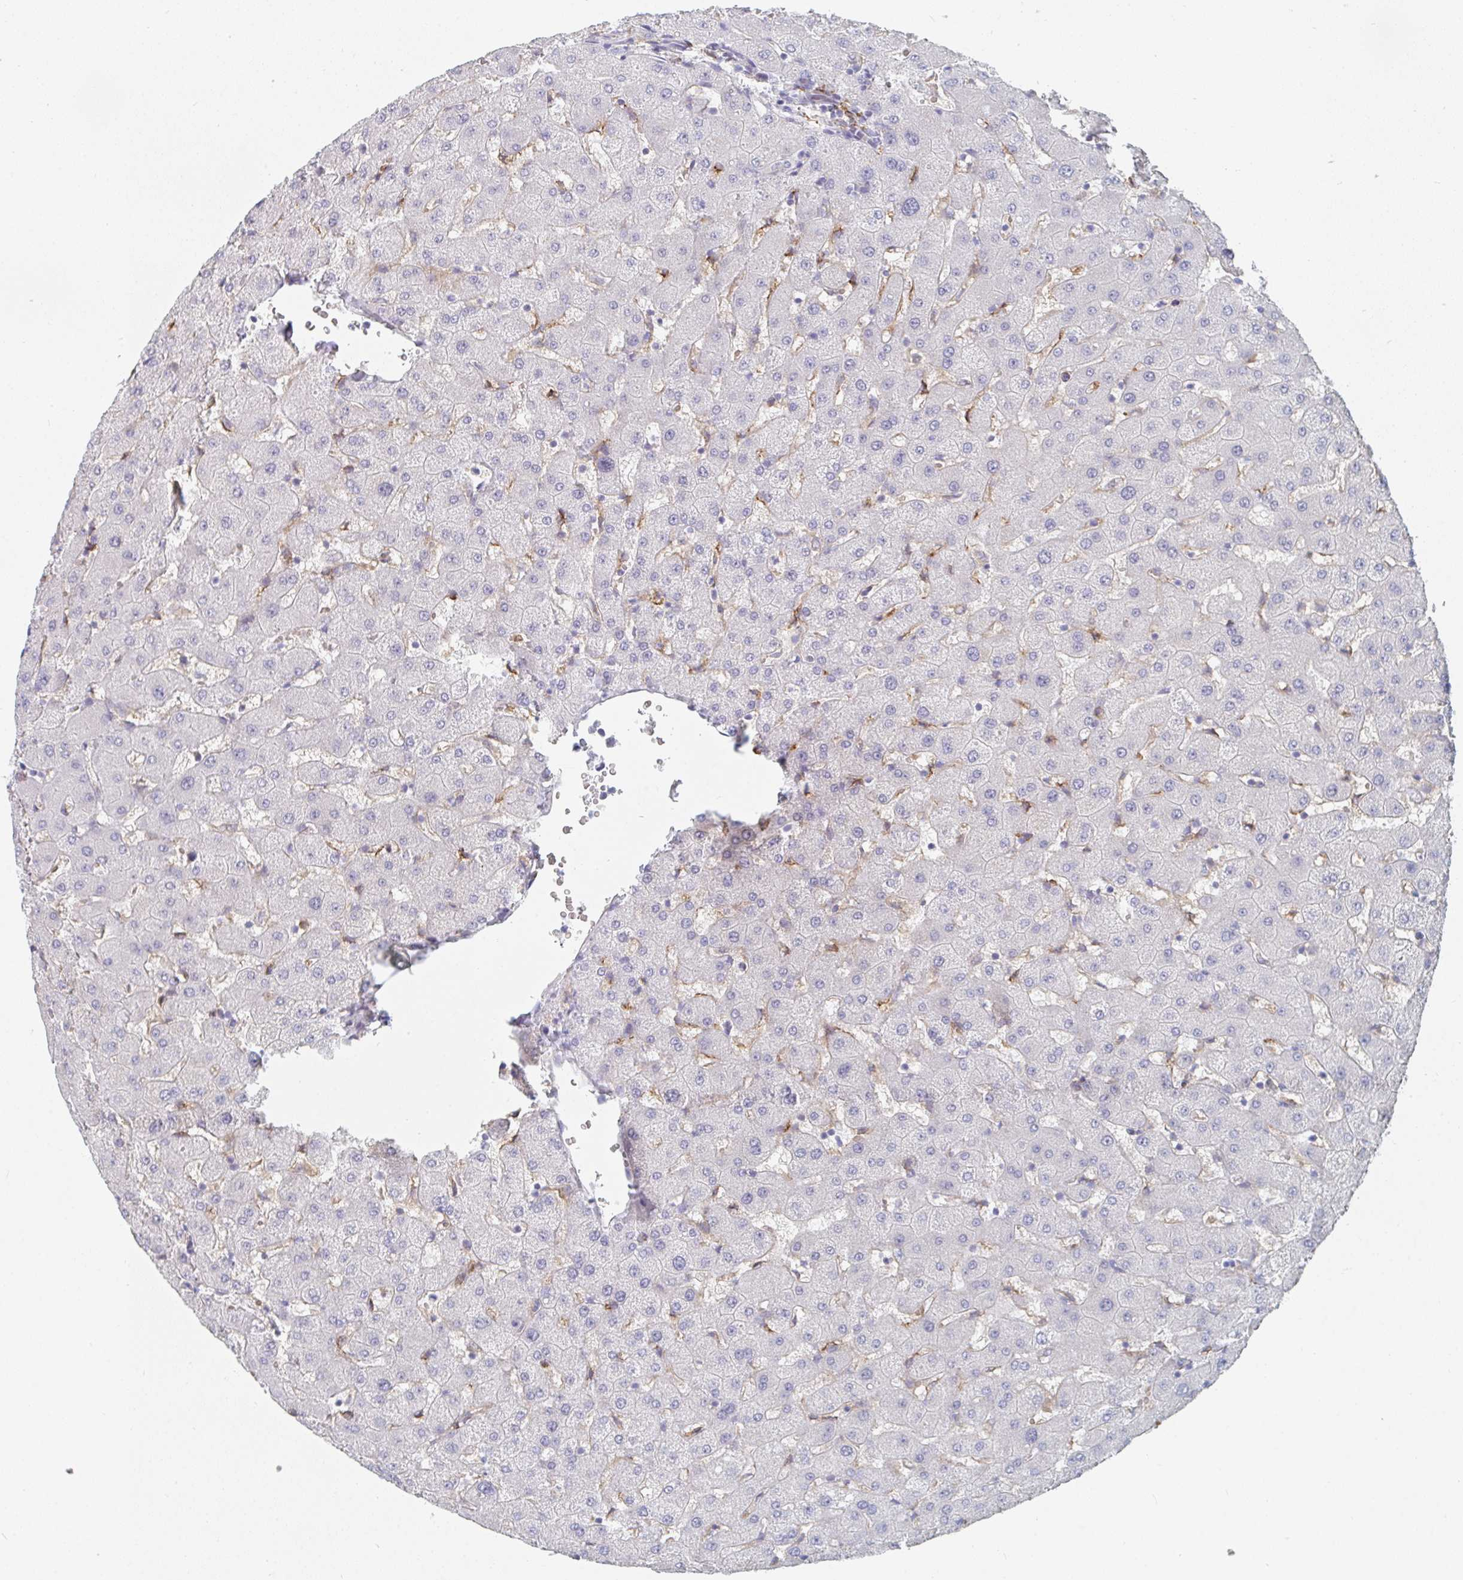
{"staining": {"intensity": "negative", "quantity": "none", "location": "none"}, "tissue": "liver", "cell_type": "Cholangiocytes", "image_type": "normal", "snomed": [{"axis": "morphology", "description": "Normal tissue, NOS"}, {"axis": "topography", "description": "Liver"}], "caption": "Cholangiocytes show no significant protein positivity in benign liver. (DAB (3,3'-diaminobenzidine) immunohistochemistry (IHC) with hematoxylin counter stain).", "gene": "DAB2", "patient": {"sex": "female", "age": 63}}